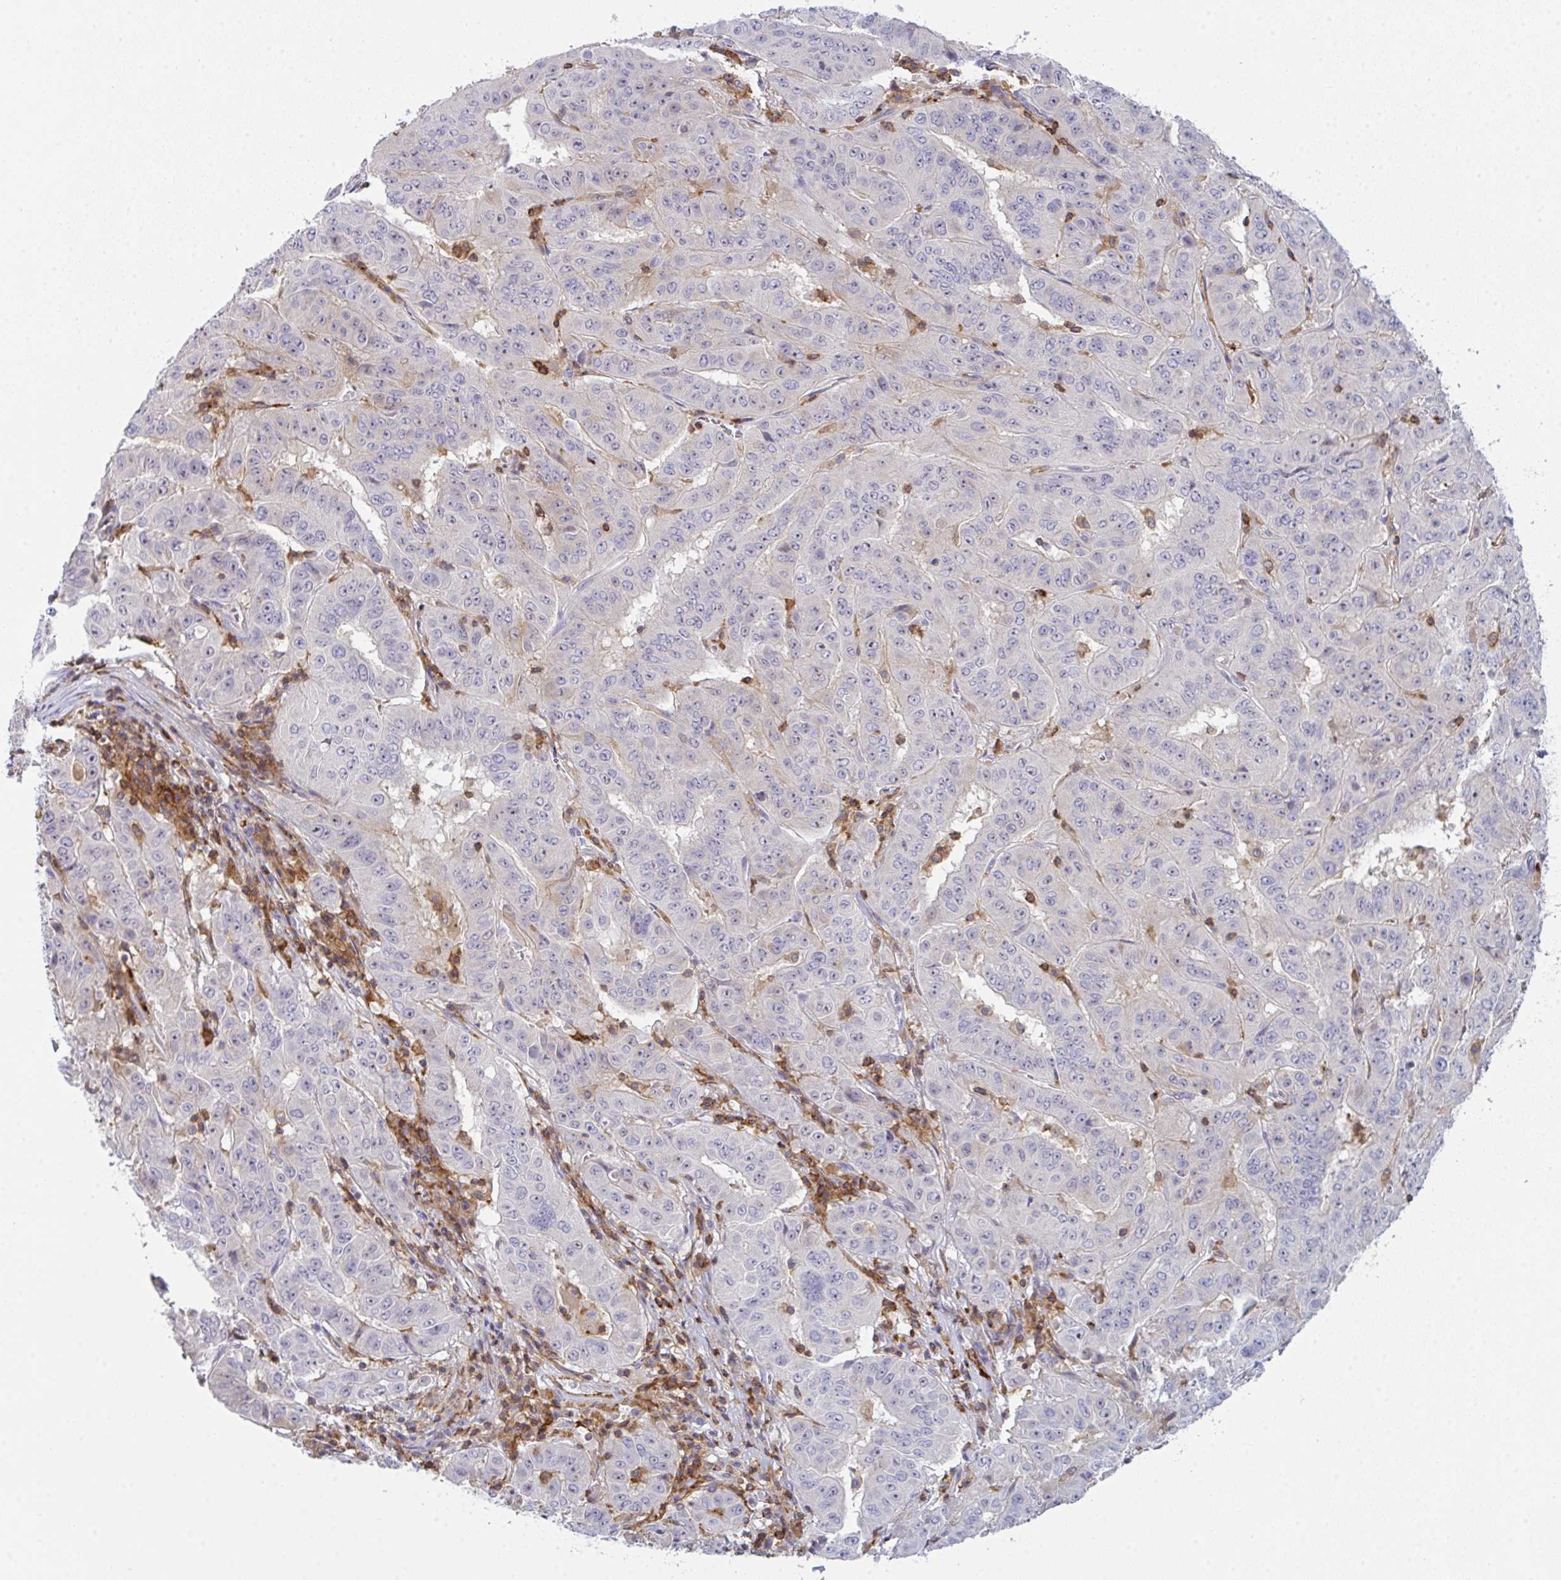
{"staining": {"intensity": "weak", "quantity": "<25%", "location": "cytoplasmic/membranous"}, "tissue": "pancreatic cancer", "cell_type": "Tumor cells", "image_type": "cancer", "snomed": [{"axis": "morphology", "description": "Adenocarcinoma, NOS"}, {"axis": "topography", "description": "Pancreas"}], "caption": "Adenocarcinoma (pancreatic) stained for a protein using immunohistochemistry (IHC) shows no staining tumor cells.", "gene": "CD80", "patient": {"sex": "male", "age": 63}}